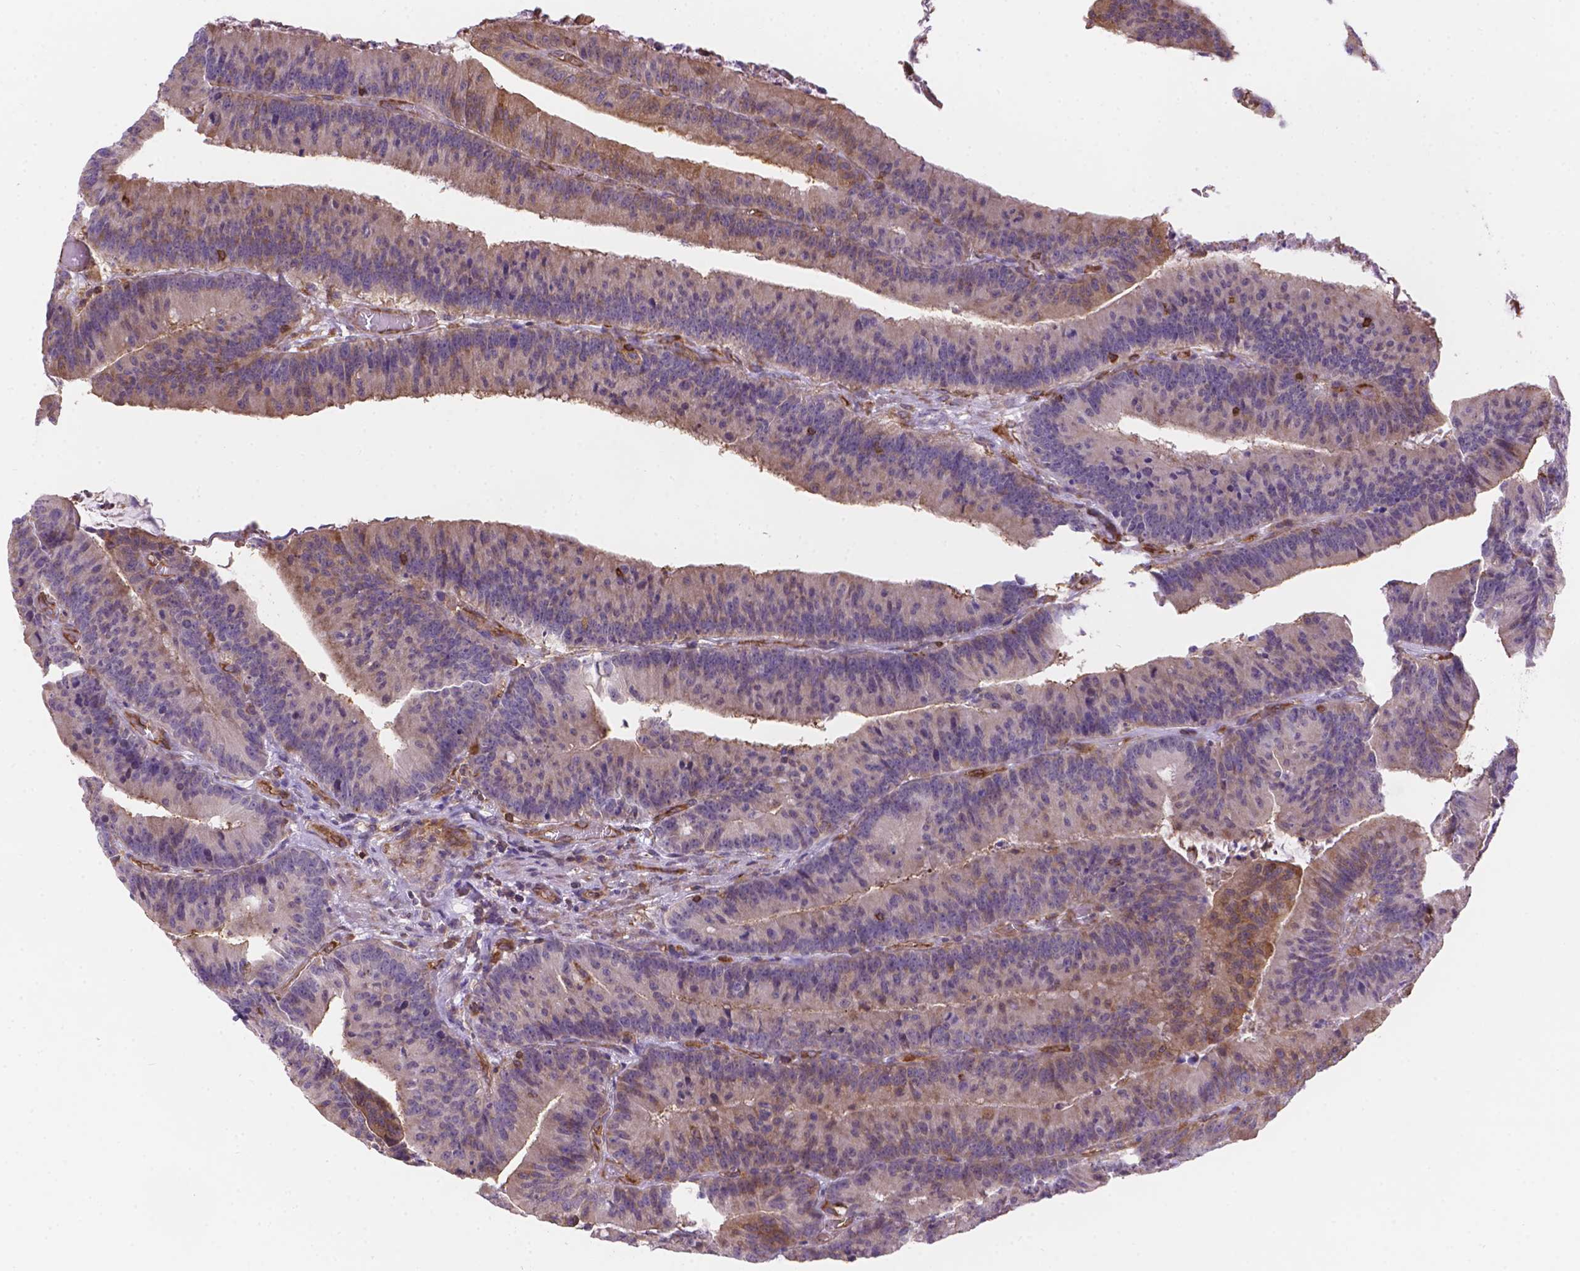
{"staining": {"intensity": "weak", "quantity": "25%-75%", "location": "cytoplasmic/membranous"}, "tissue": "colorectal cancer", "cell_type": "Tumor cells", "image_type": "cancer", "snomed": [{"axis": "morphology", "description": "Adenocarcinoma, NOS"}, {"axis": "topography", "description": "Colon"}], "caption": "This histopathology image demonstrates immunohistochemistry (IHC) staining of colorectal adenocarcinoma, with low weak cytoplasmic/membranous expression in approximately 25%-75% of tumor cells.", "gene": "DMWD", "patient": {"sex": "female", "age": 78}}